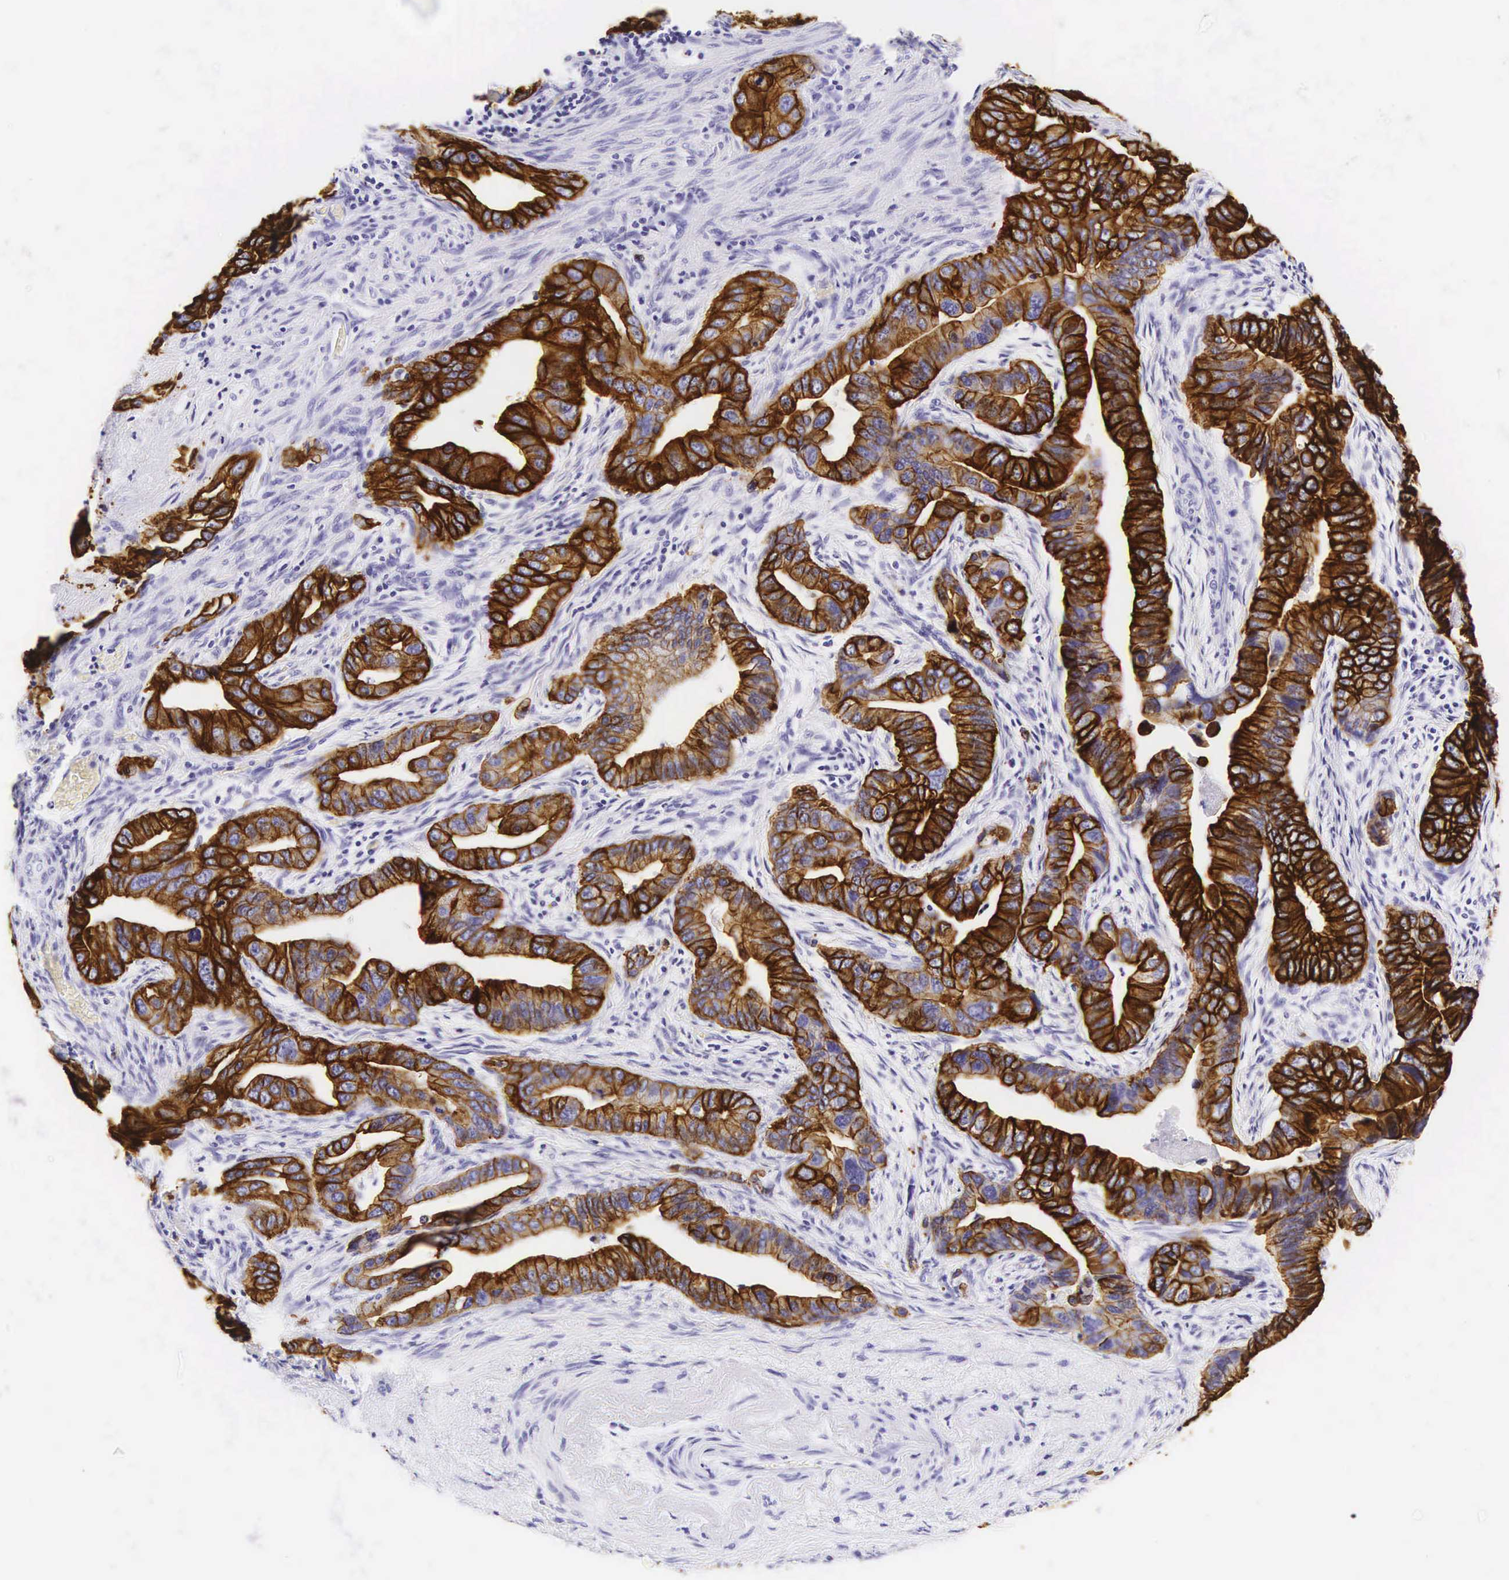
{"staining": {"intensity": "strong", "quantity": ">75%", "location": "cytoplasmic/membranous"}, "tissue": "pancreatic cancer", "cell_type": "Tumor cells", "image_type": "cancer", "snomed": [{"axis": "morphology", "description": "Adenocarcinoma, NOS"}, {"axis": "topography", "description": "Pancreas"}, {"axis": "topography", "description": "Stomach, upper"}], "caption": "A brown stain labels strong cytoplasmic/membranous positivity of a protein in human pancreatic cancer (adenocarcinoma) tumor cells.", "gene": "KRT18", "patient": {"sex": "male", "age": 77}}